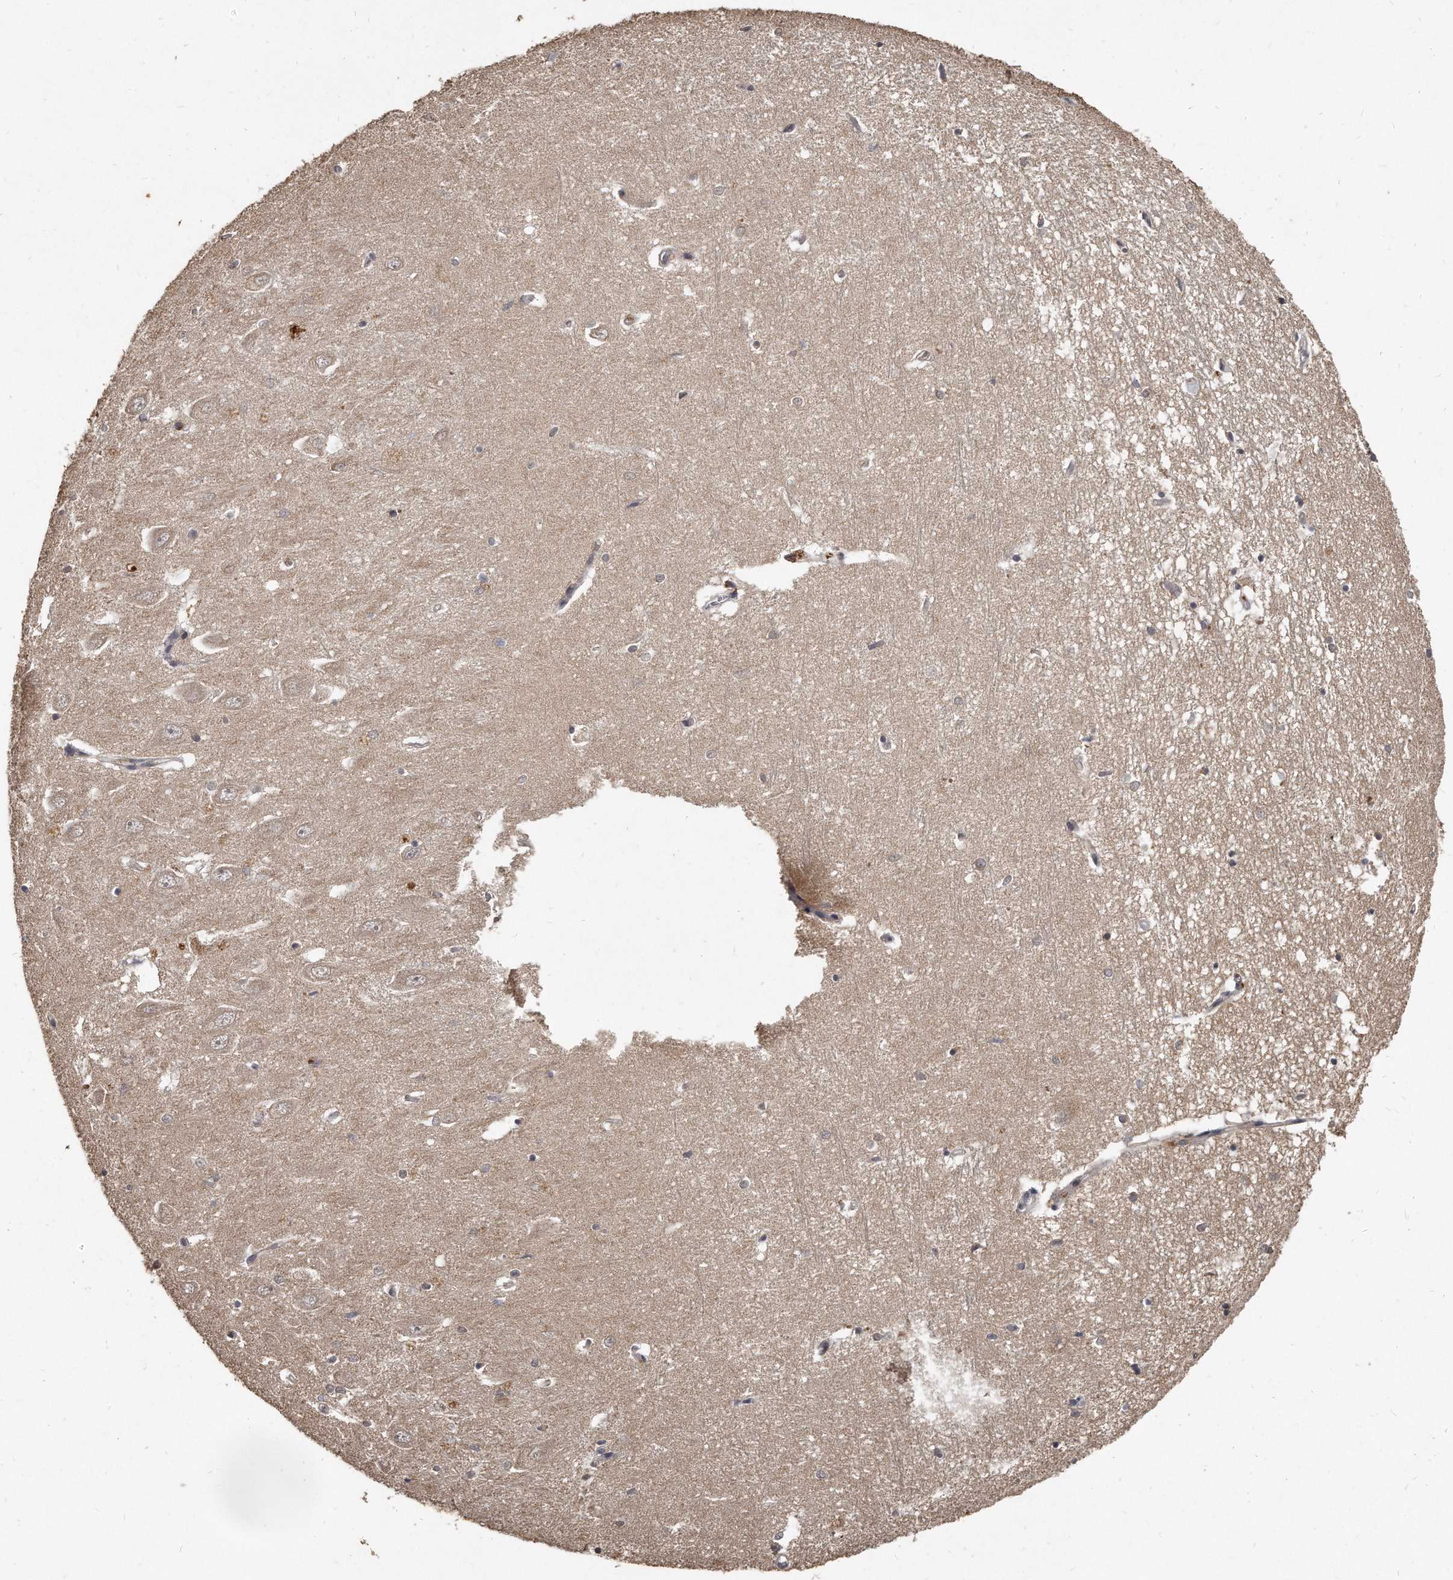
{"staining": {"intensity": "weak", "quantity": "<25%", "location": "cytoplasmic/membranous"}, "tissue": "hippocampus", "cell_type": "Glial cells", "image_type": "normal", "snomed": [{"axis": "morphology", "description": "Normal tissue, NOS"}, {"axis": "topography", "description": "Hippocampus"}], "caption": "Hippocampus stained for a protein using IHC demonstrates no expression glial cells.", "gene": "GRB10", "patient": {"sex": "female", "age": 64}}